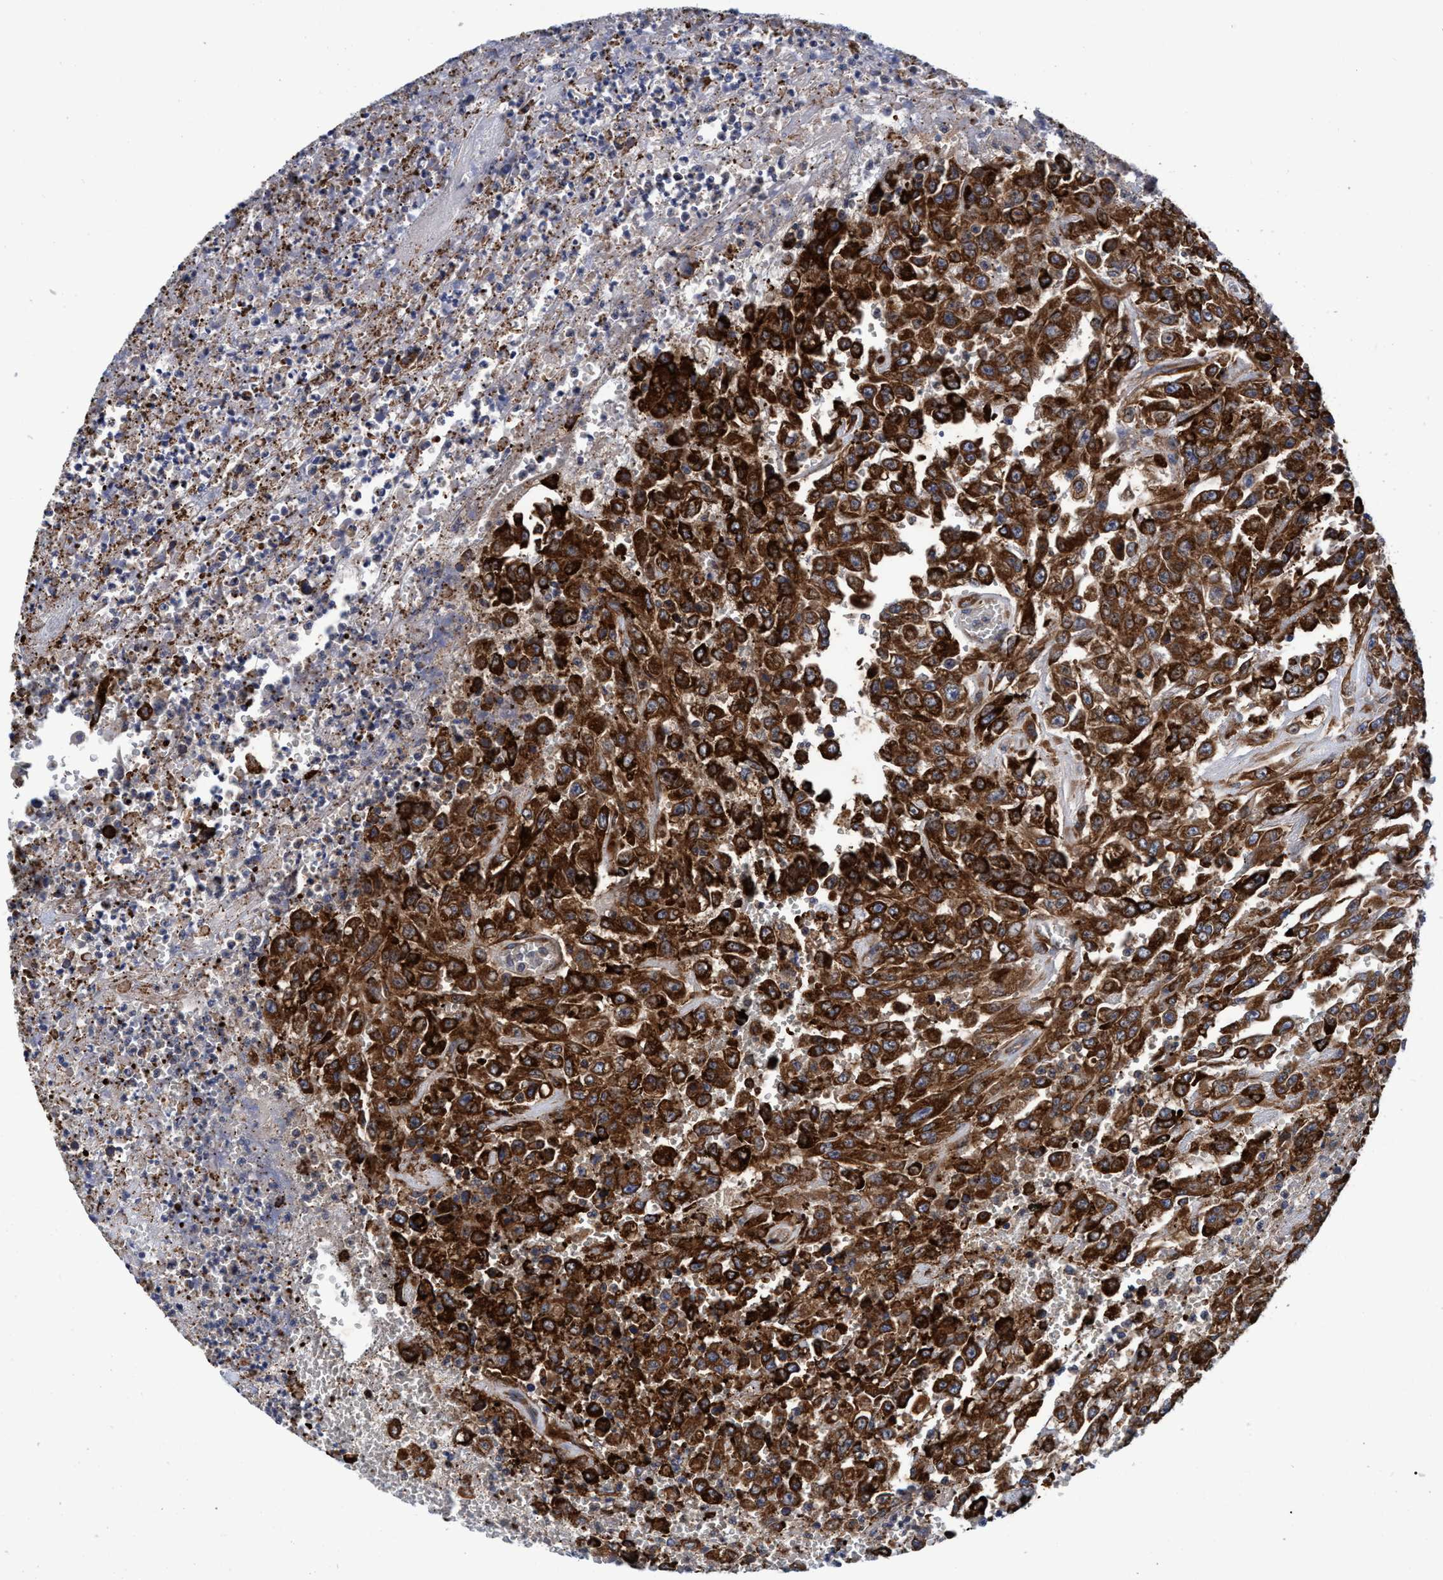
{"staining": {"intensity": "strong", "quantity": ">75%", "location": "cytoplasmic/membranous"}, "tissue": "urothelial cancer", "cell_type": "Tumor cells", "image_type": "cancer", "snomed": [{"axis": "morphology", "description": "Urothelial carcinoma, High grade"}, {"axis": "topography", "description": "Urinary bladder"}], "caption": "A high-resolution photomicrograph shows IHC staining of urothelial carcinoma (high-grade), which shows strong cytoplasmic/membranous staining in about >75% of tumor cells. (brown staining indicates protein expression, while blue staining denotes nuclei).", "gene": "CALCOCO2", "patient": {"sex": "male", "age": 46}}